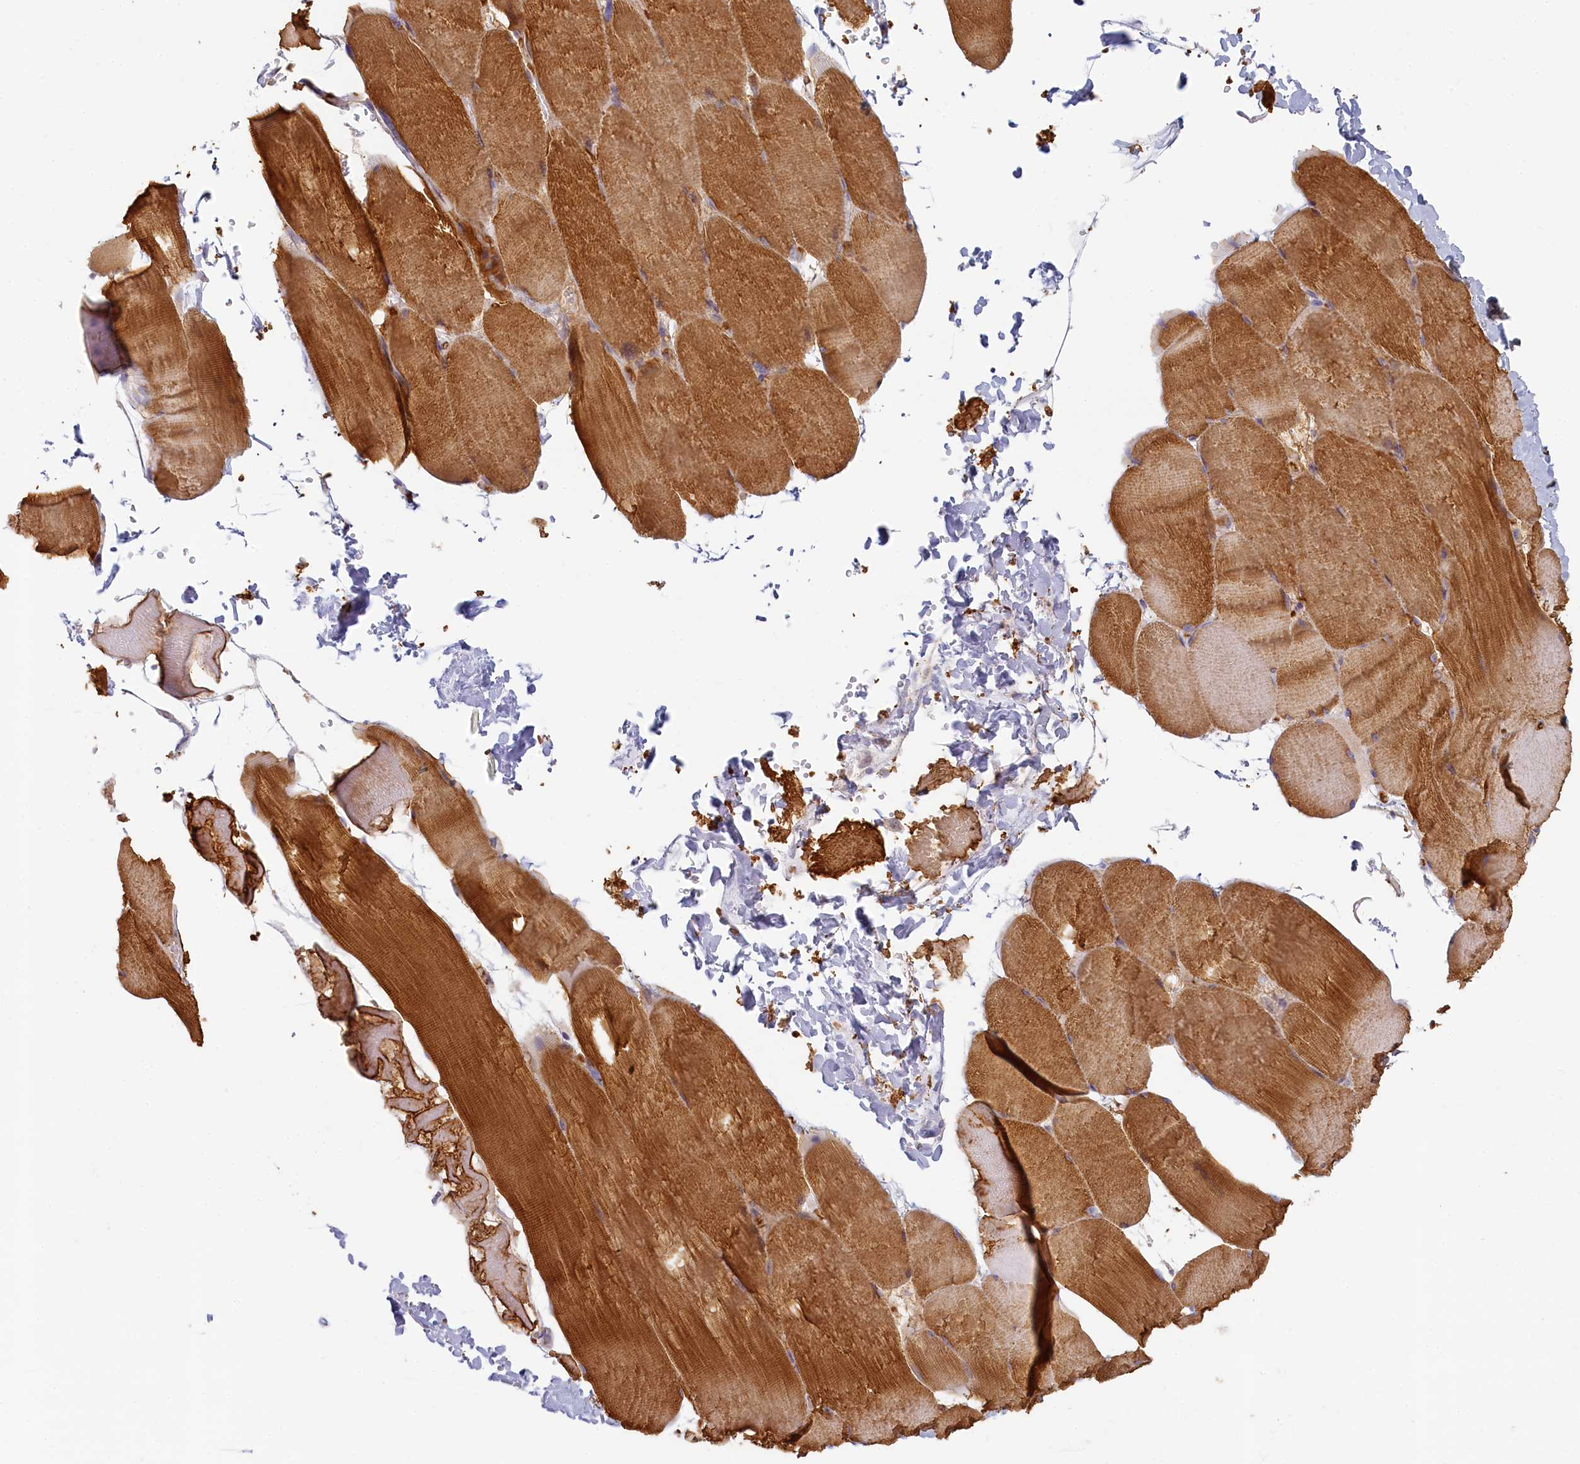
{"staining": {"intensity": "moderate", "quantity": ">75%", "location": "cytoplasmic/membranous"}, "tissue": "skeletal muscle", "cell_type": "Myocytes", "image_type": "normal", "snomed": [{"axis": "morphology", "description": "Normal tissue, NOS"}, {"axis": "topography", "description": "Skeletal muscle"}, {"axis": "topography", "description": "Head-Neck"}], "caption": "A brown stain highlights moderate cytoplasmic/membranous positivity of a protein in myocytes of unremarkable human skeletal muscle. The staining was performed using DAB, with brown indicating positive protein expression. Nuclei are stained blue with hematoxylin.", "gene": "STX16", "patient": {"sex": "male", "age": 66}}